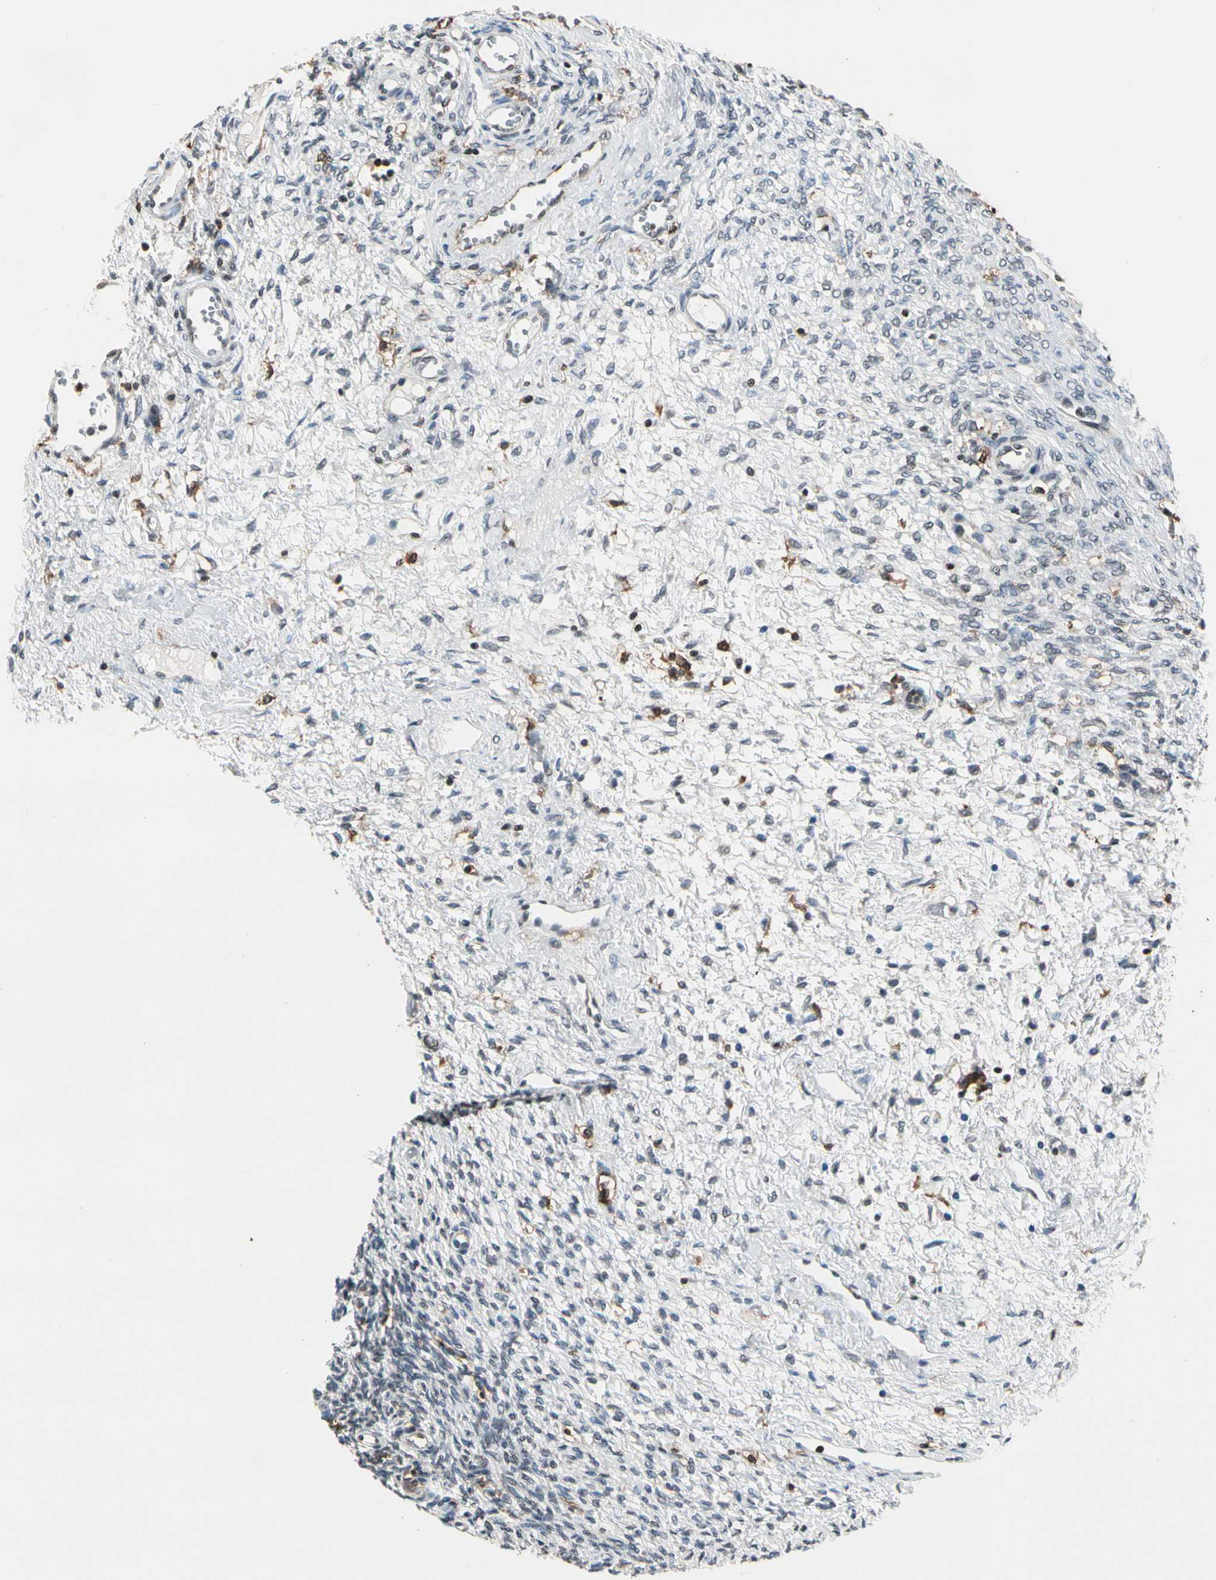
{"staining": {"intensity": "weak", "quantity": "<25%", "location": "nuclear"}, "tissue": "ovary", "cell_type": "Ovarian stroma cells", "image_type": "normal", "snomed": [{"axis": "morphology", "description": "Normal tissue, NOS"}, {"axis": "topography", "description": "Ovary"}], "caption": "Immunohistochemical staining of benign human ovary shows no significant positivity in ovarian stroma cells.", "gene": "FER", "patient": {"sex": "female", "age": 32}}